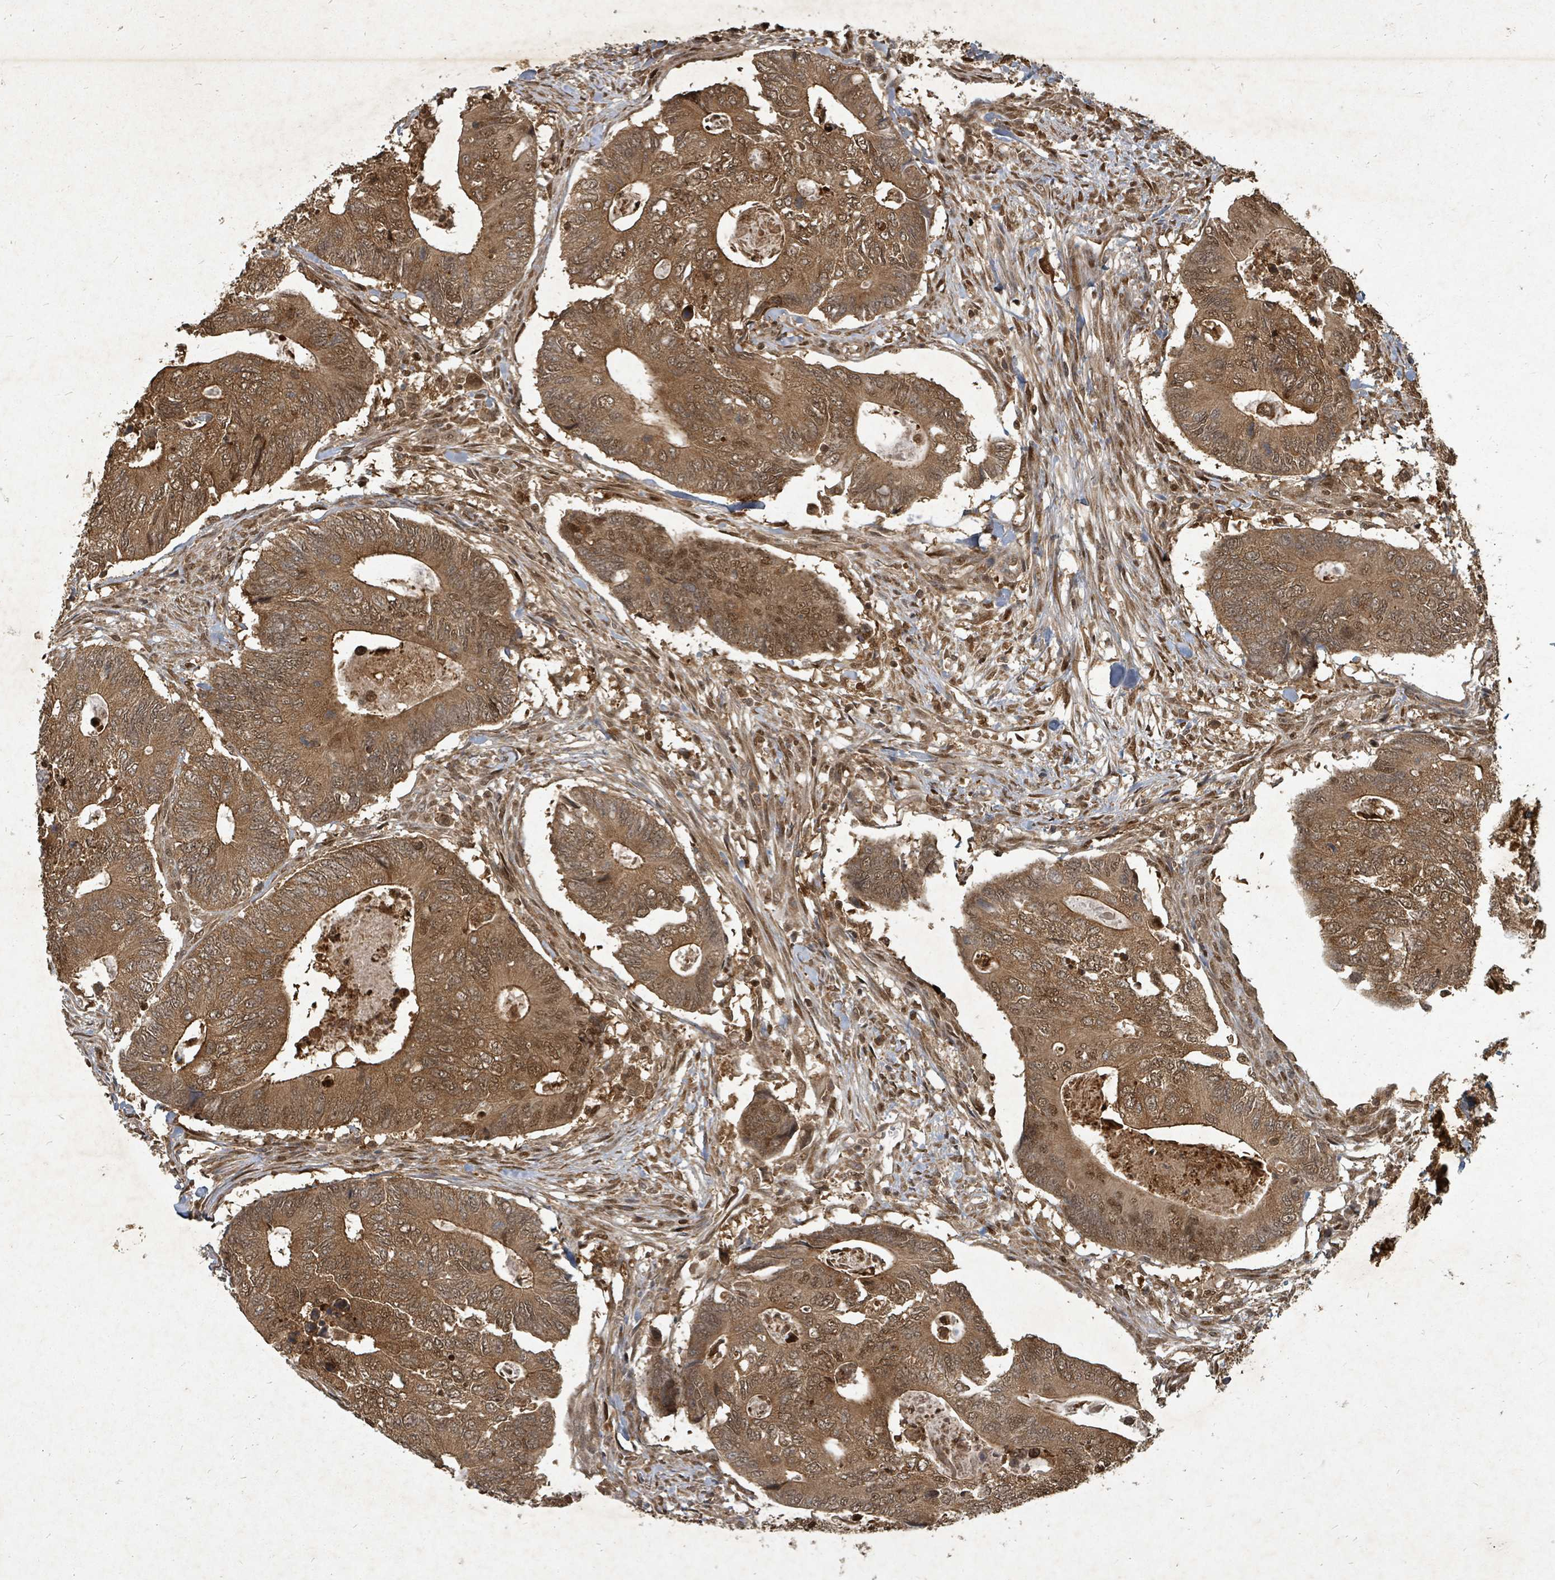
{"staining": {"intensity": "moderate", "quantity": ">75%", "location": "cytoplasmic/membranous,nuclear"}, "tissue": "colorectal cancer", "cell_type": "Tumor cells", "image_type": "cancer", "snomed": [{"axis": "morphology", "description": "Adenocarcinoma, NOS"}, {"axis": "topography", "description": "Colon"}], "caption": "Adenocarcinoma (colorectal) tissue exhibits moderate cytoplasmic/membranous and nuclear staining in about >75% of tumor cells Nuclei are stained in blue.", "gene": "KDM4E", "patient": {"sex": "male", "age": 87}}